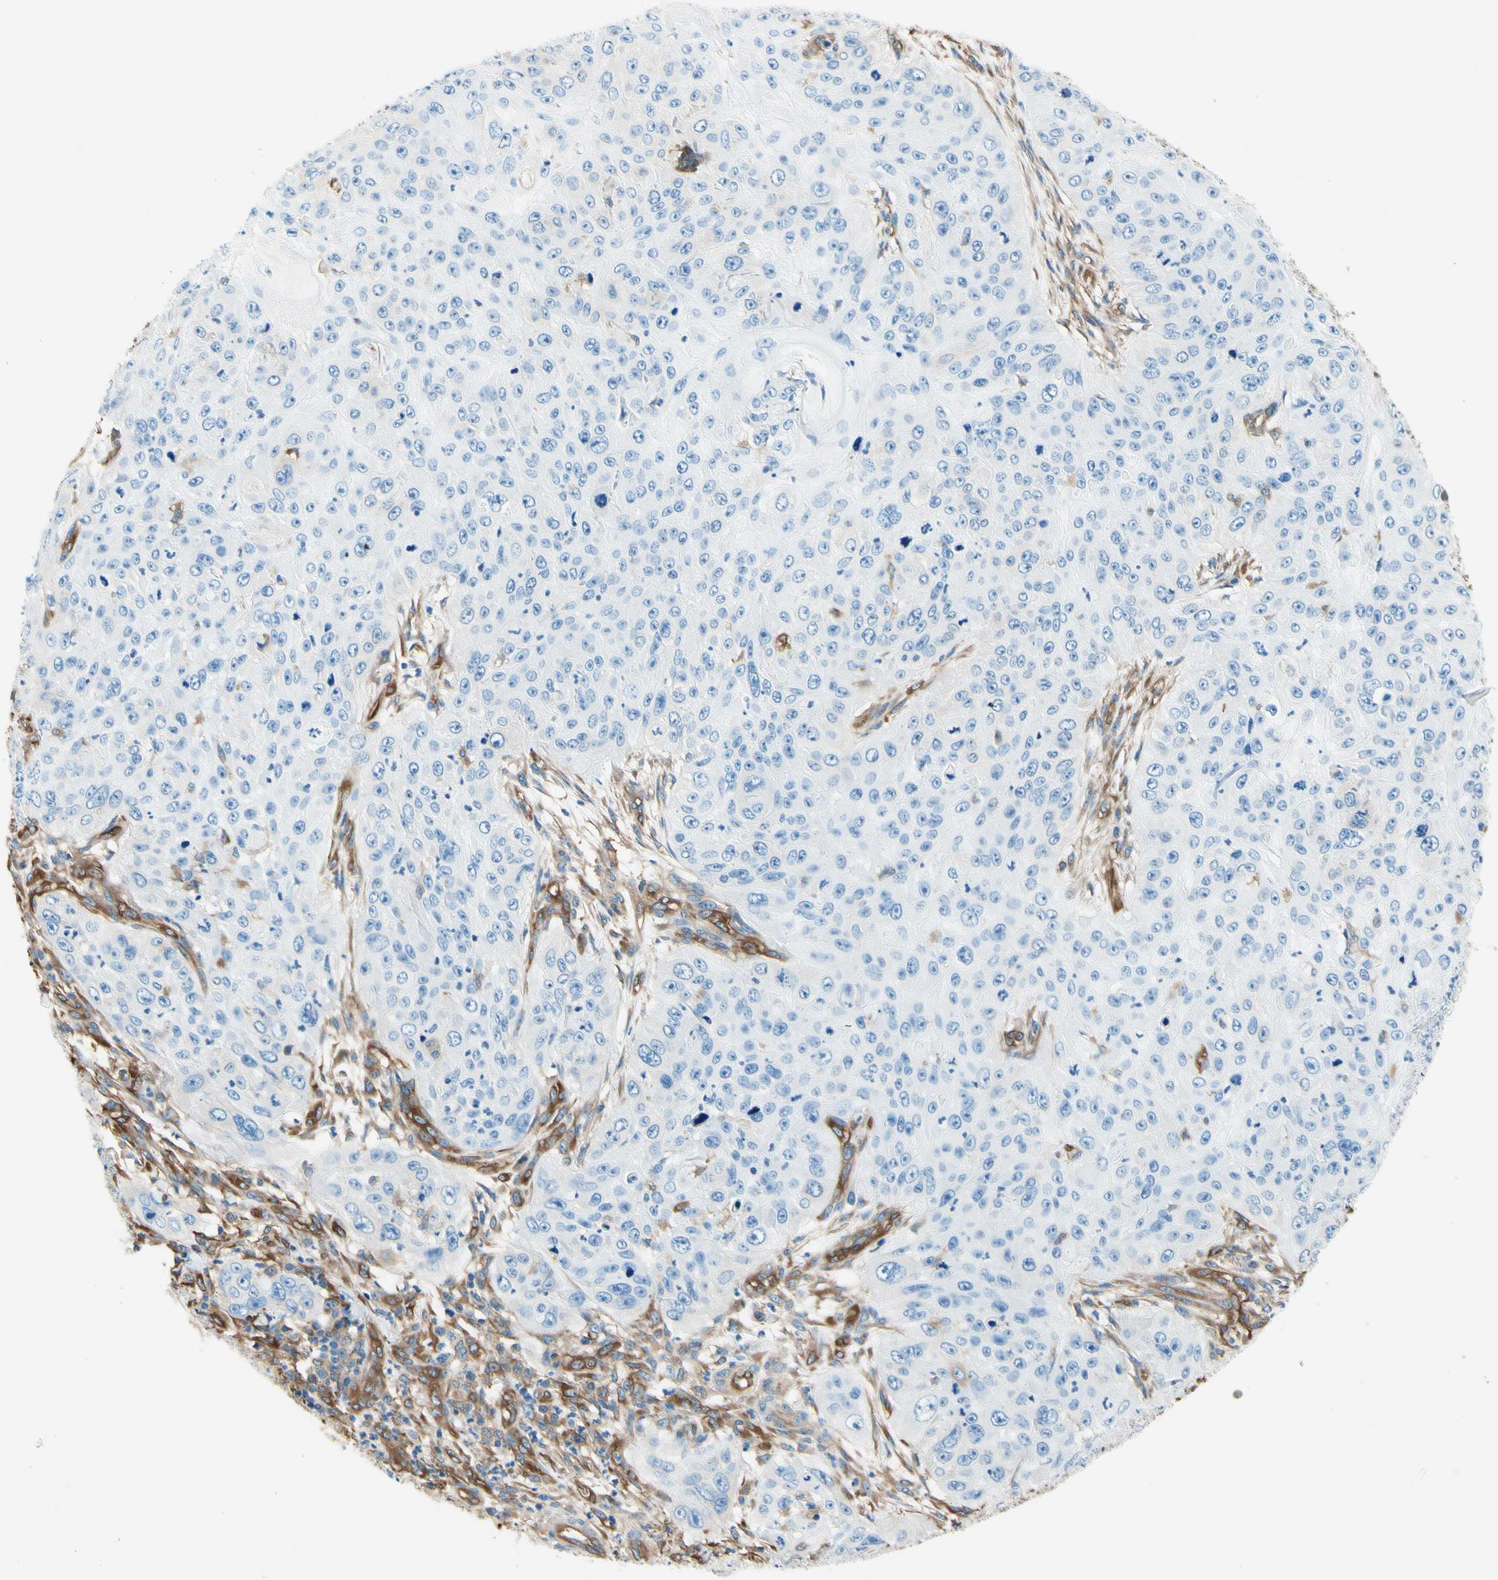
{"staining": {"intensity": "negative", "quantity": "none", "location": "none"}, "tissue": "skin cancer", "cell_type": "Tumor cells", "image_type": "cancer", "snomed": [{"axis": "morphology", "description": "Squamous cell carcinoma, NOS"}, {"axis": "topography", "description": "Skin"}], "caption": "DAB immunohistochemical staining of skin cancer exhibits no significant staining in tumor cells. (Stains: DAB immunohistochemistry (IHC) with hematoxylin counter stain, Microscopy: brightfield microscopy at high magnification).", "gene": "DPYSL3", "patient": {"sex": "female", "age": 80}}